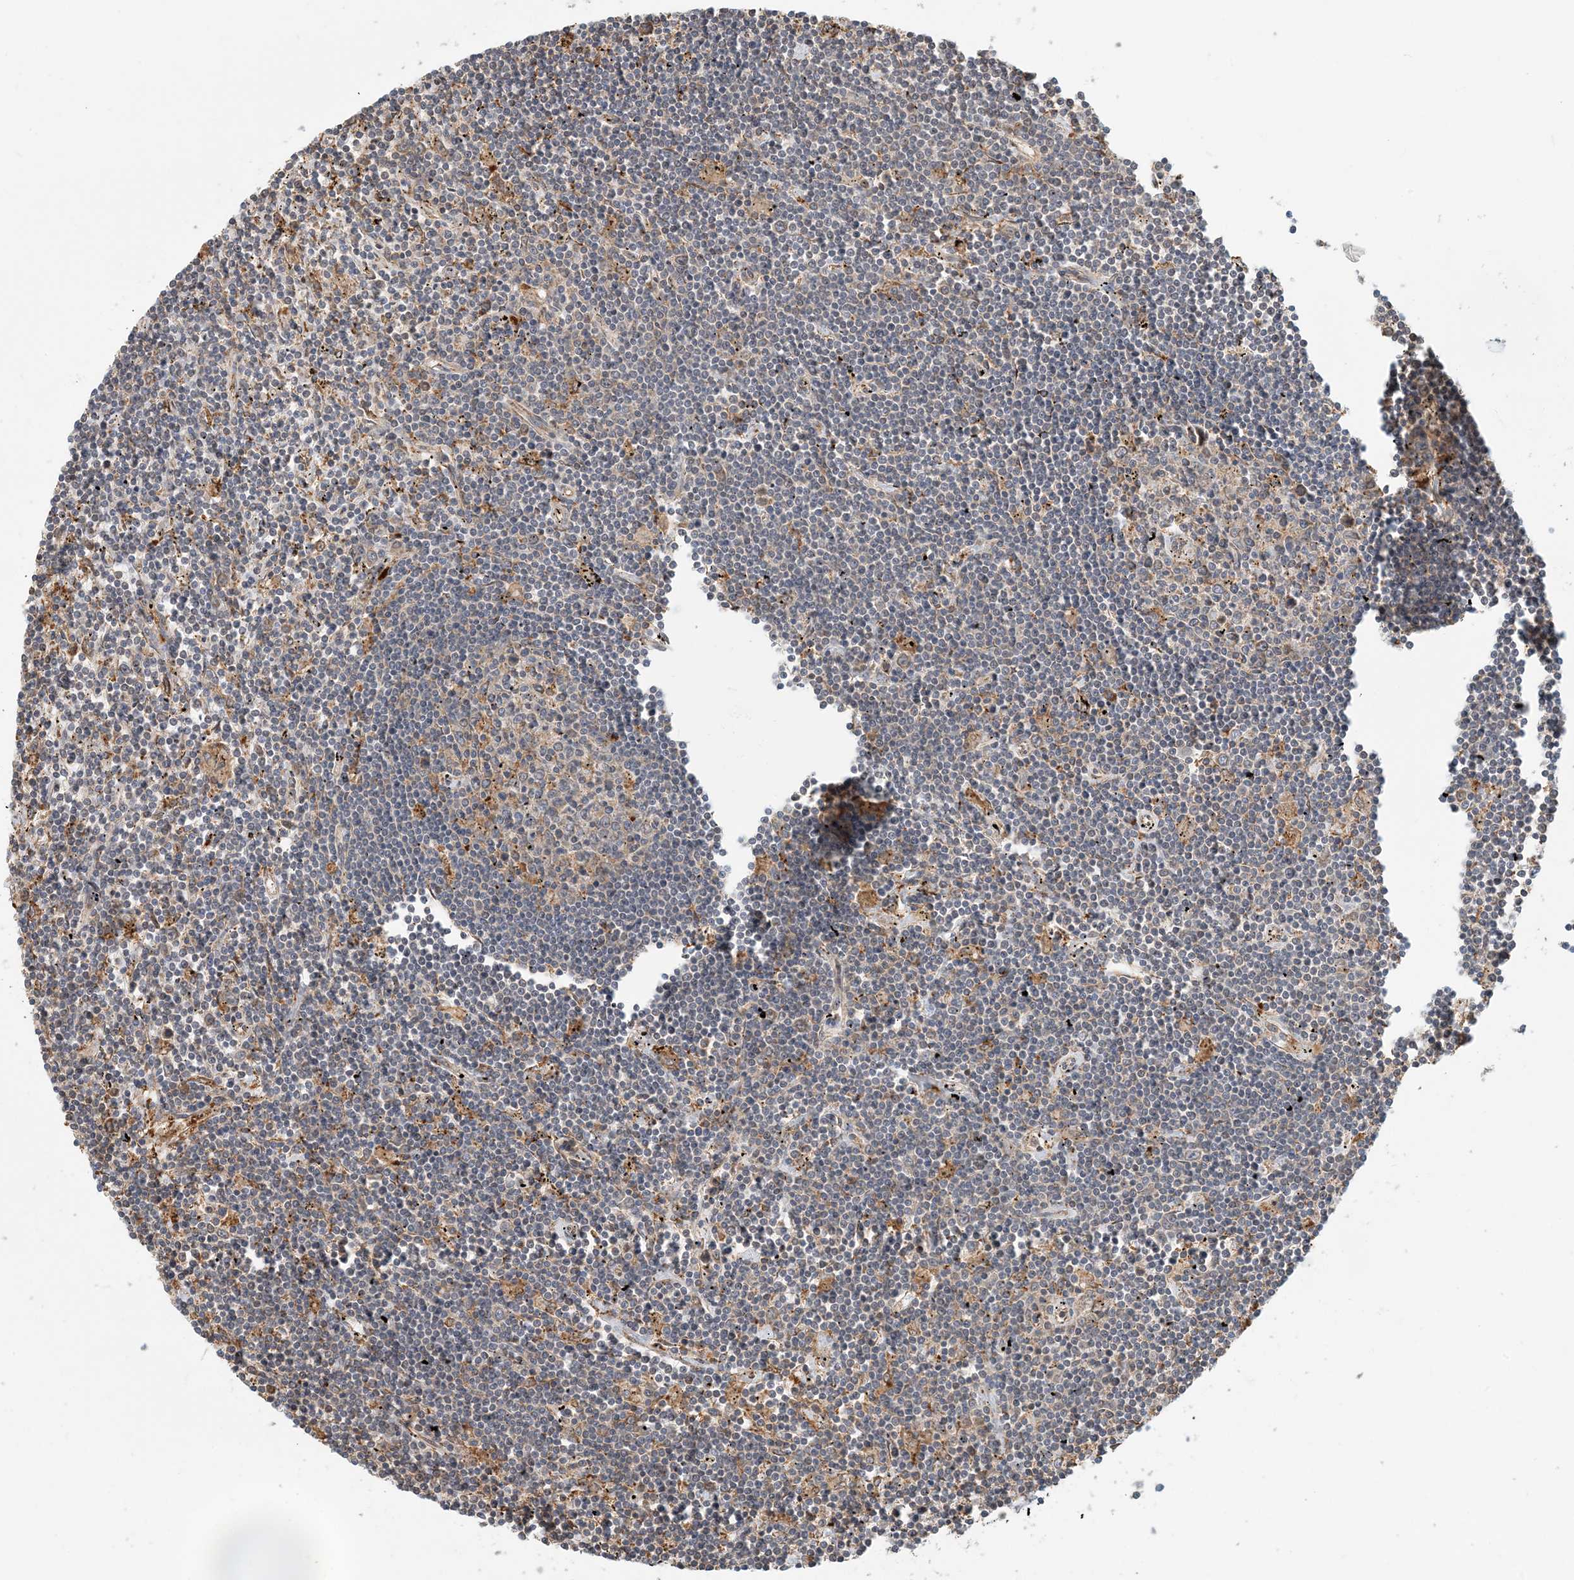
{"staining": {"intensity": "negative", "quantity": "none", "location": "none"}, "tissue": "lymphoma", "cell_type": "Tumor cells", "image_type": "cancer", "snomed": [{"axis": "morphology", "description": "Malignant lymphoma, non-Hodgkin's type, Low grade"}, {"axis": "topography", "description": "Spleen"}], "caption": "The micrograph exhibits no significant staining in tumor cells of malignant lymphoma, non-Hodgkin's type (low-grade). (Brightfield microscopy of DAB immunohistochemistry (IHC) at high magnification).", "gene": "HNMT", "patient": {"sex": "male", "age": 76}}